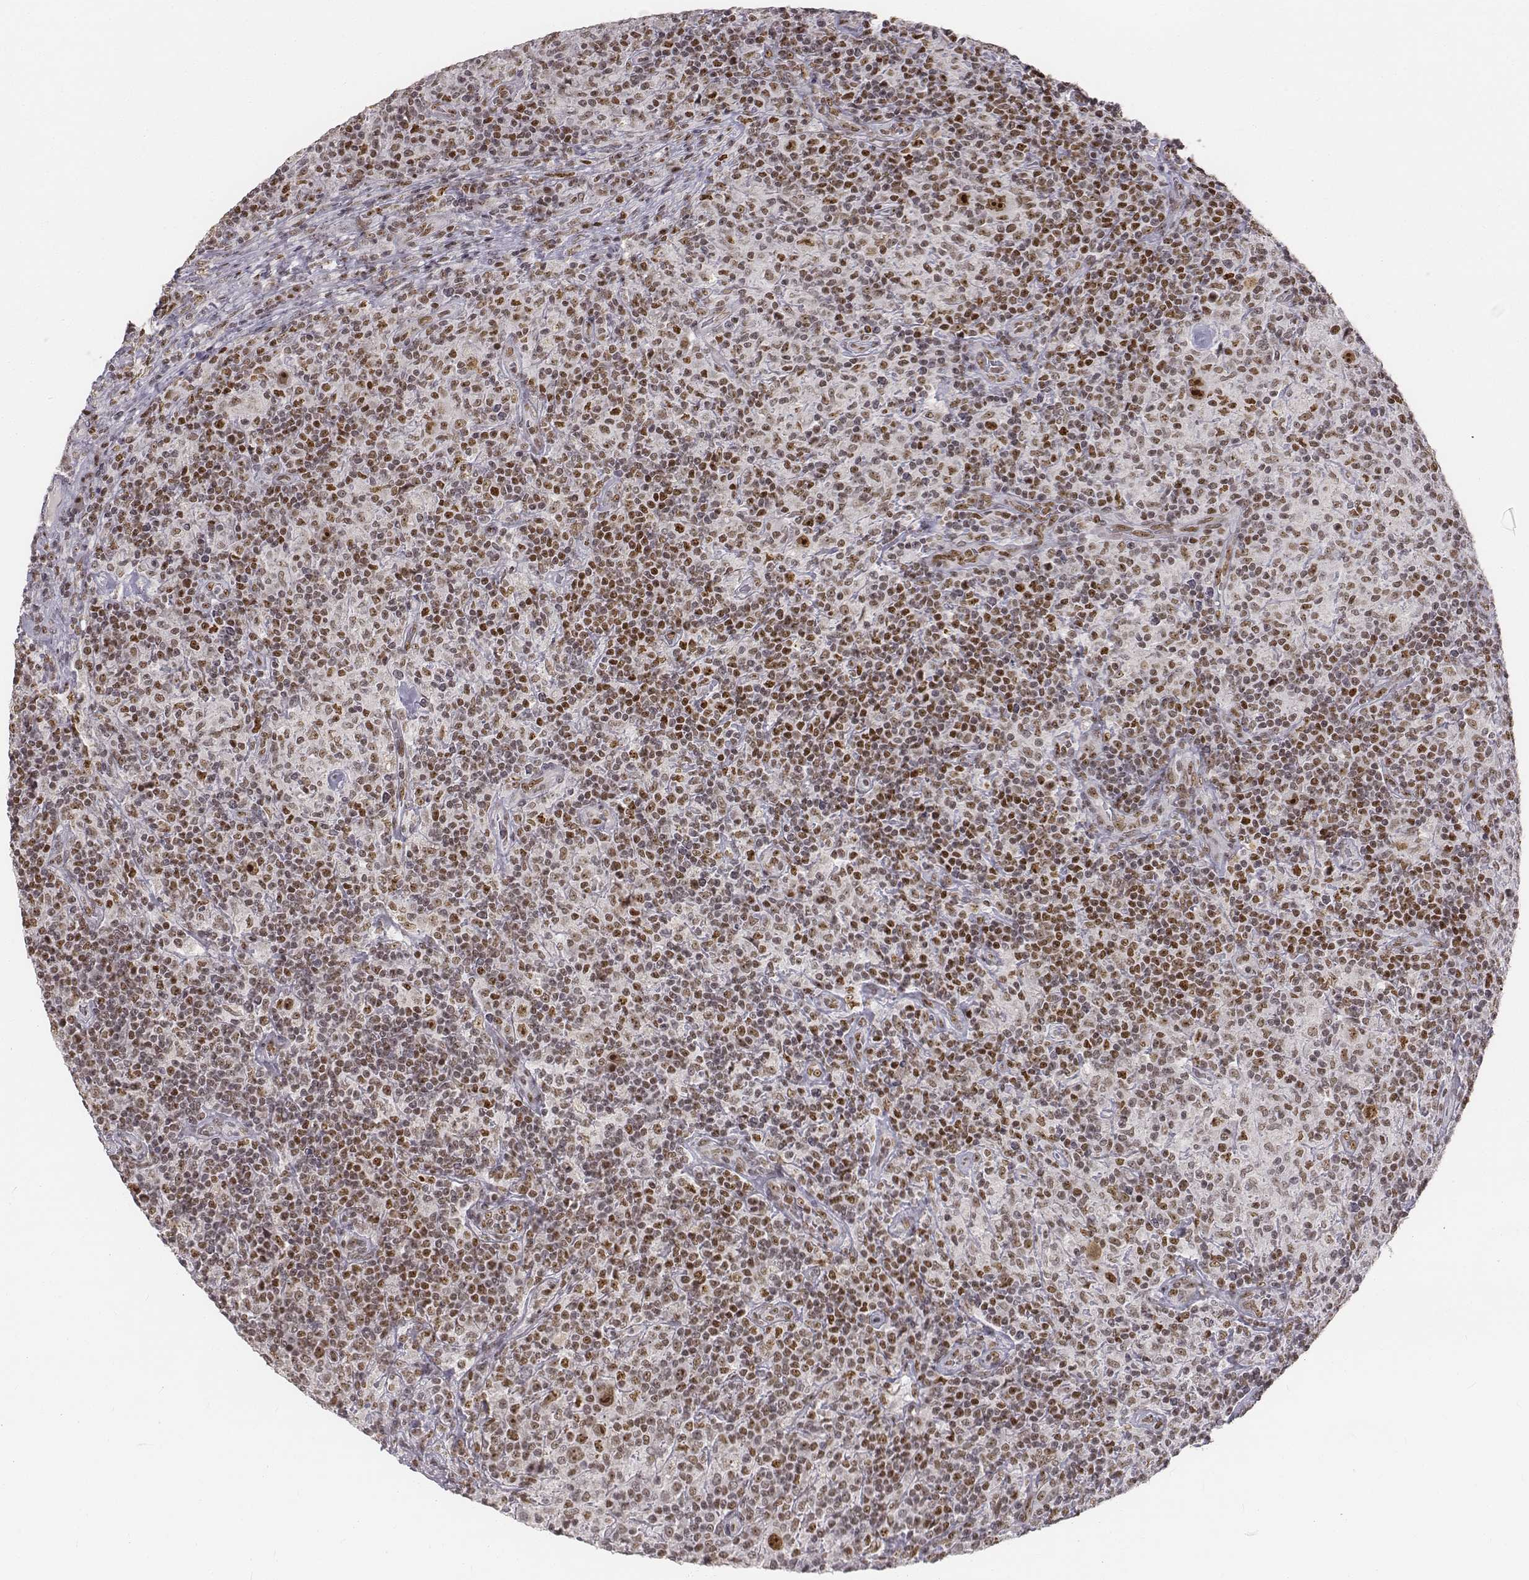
{"staining": {"intensity": "strong", "quantity": ">75%", "location": "nuclear"}, "tissue": "lymphoma", "cell_type": "Tumor cells", "image_type": "cancer", "snomed": [{"axis": "morphology", "description": "Hodgkin's disease, NOS"}, {"axis": "topography", "description": "Lymph node"}], "caption": "Protein expression analysis of human lymphoma reveals strong nuclear expression in approximately >75% of tumor cells.", "gene": "PHF6", "patient": {"sex": "male", "age": 70}}